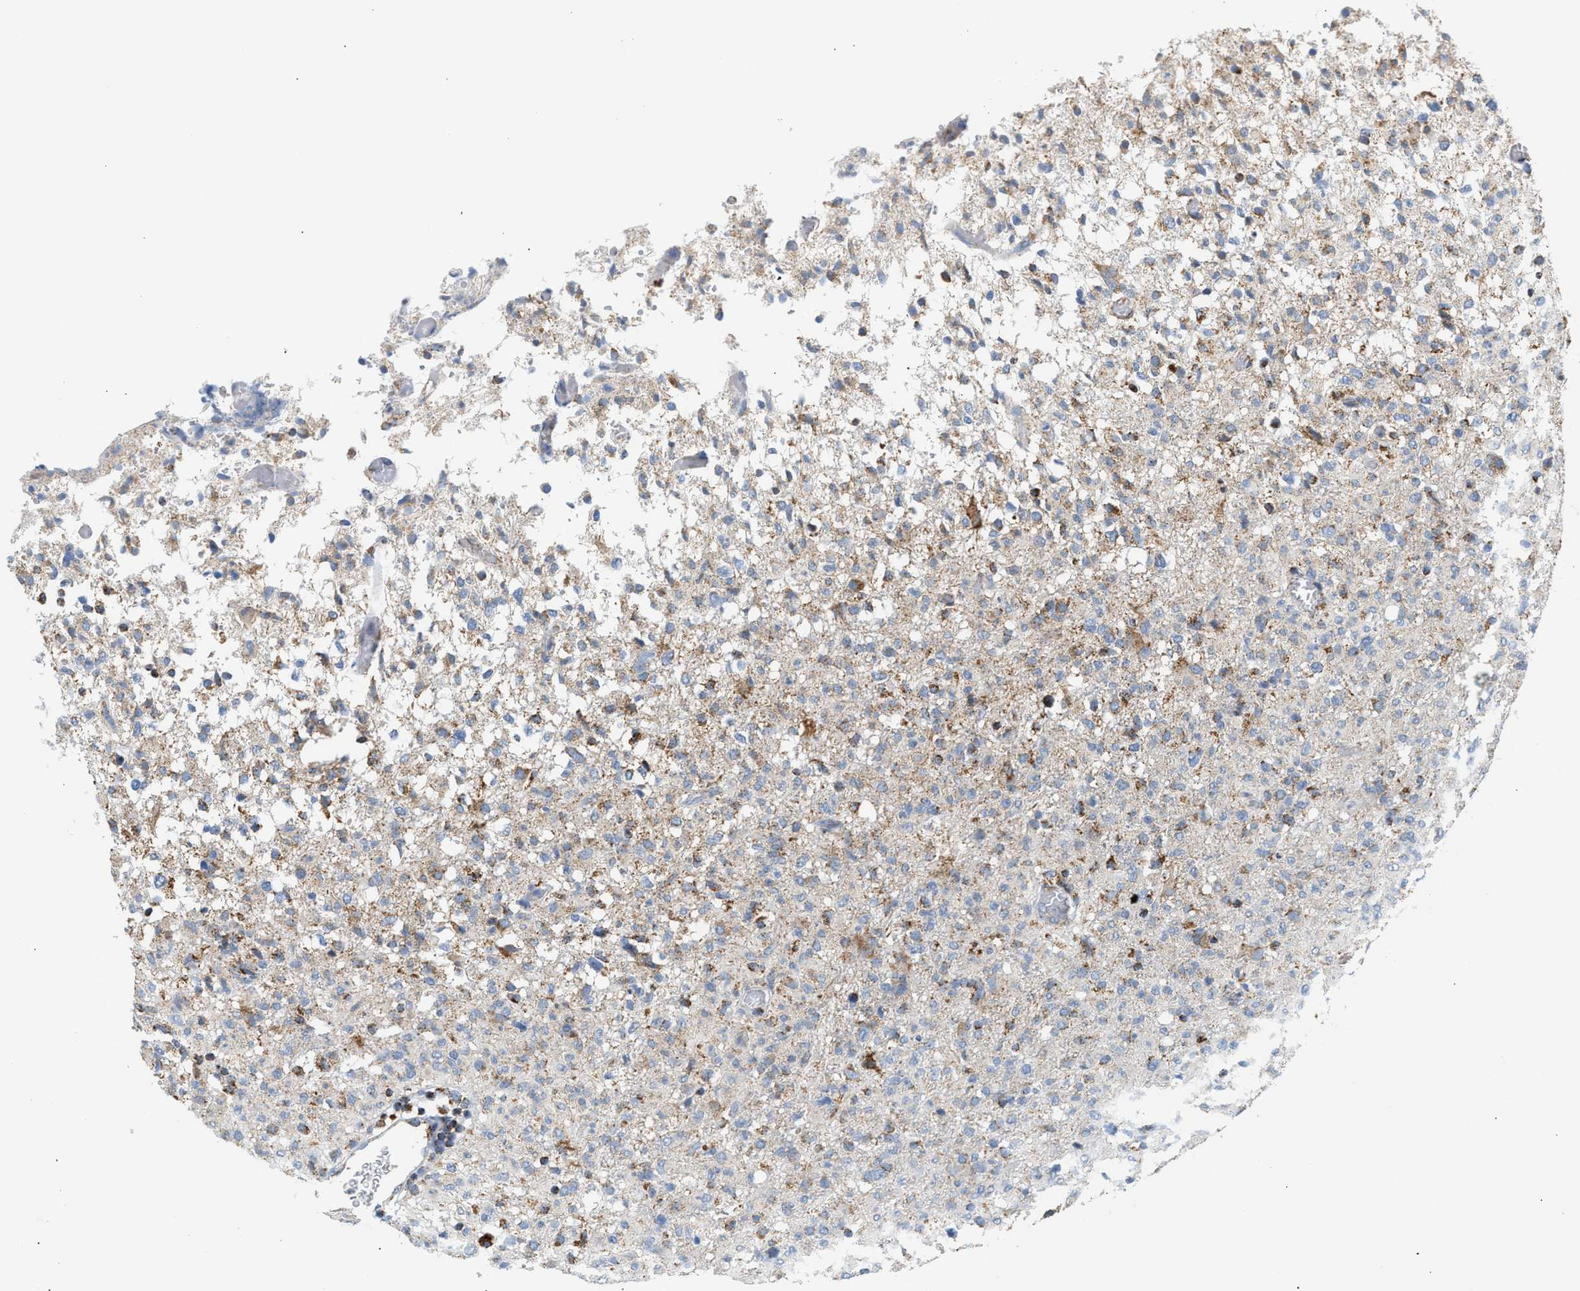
{"staining": {"intensity": "moderate", "quantity": "25%-75%", "location": "cytoplasmic/membranous"}, "tissue": "glioma", "cell_type": "Tumor cells", "image_type": "cancer", "snomed": [{"axis": "morphology", "description": "Glioma, malignant, High grade"}, {"axis": "topography", "description": "Brain"}], "caption": "A micrograph of glioma stained for a protein exhibits moderate cytoplasmic/membranous brown staining in tumor cells.", "gene": "OGDH", "patient": {"sex": "female", "age": 57}}